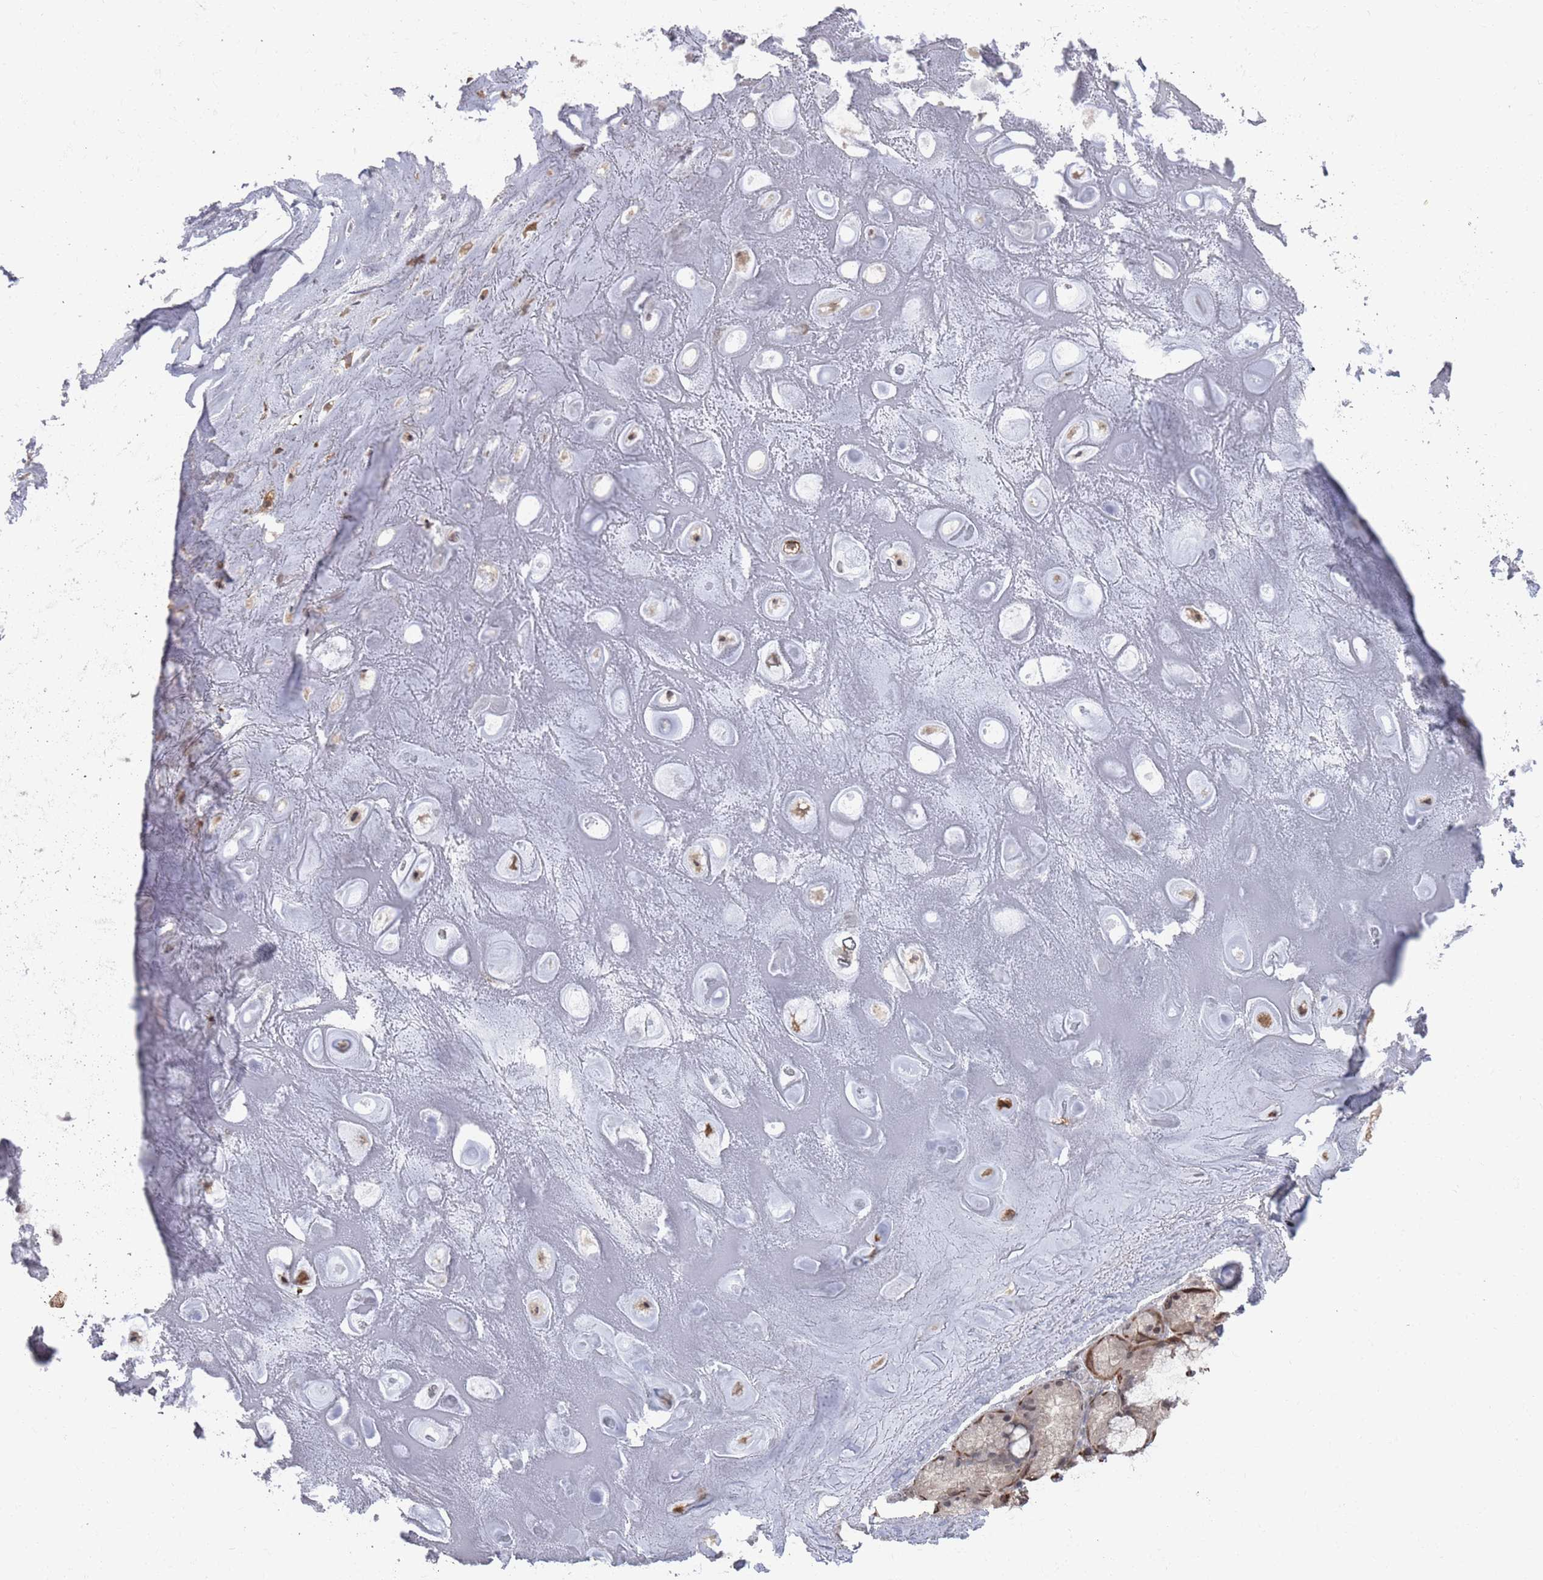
{"staining": {"intensity": "weak", "quantity": "25%-75%", "location": "cytoplasmic/membranous"}, "tissue": "adipose tissue", "cell_type": "Adipocytes", "image_type": "normal", "snomed": [{"axis": "morphology", "description": "Normal tissue, NOS"}, {"axis": "topography", "description": "Cartilage tissue"}], "caption": "The histopathology image demonstrates immunohistochemical staining of unremarkable adipose tissue. There is weak cytoplasmic/membranous expression is appreciated in about 25%-75% of adipocytes. (Brightfield microscopy of DAB IHC at high magnification).", "gene": "DGKD", "patient": {"sex": "male", "age": 81}}